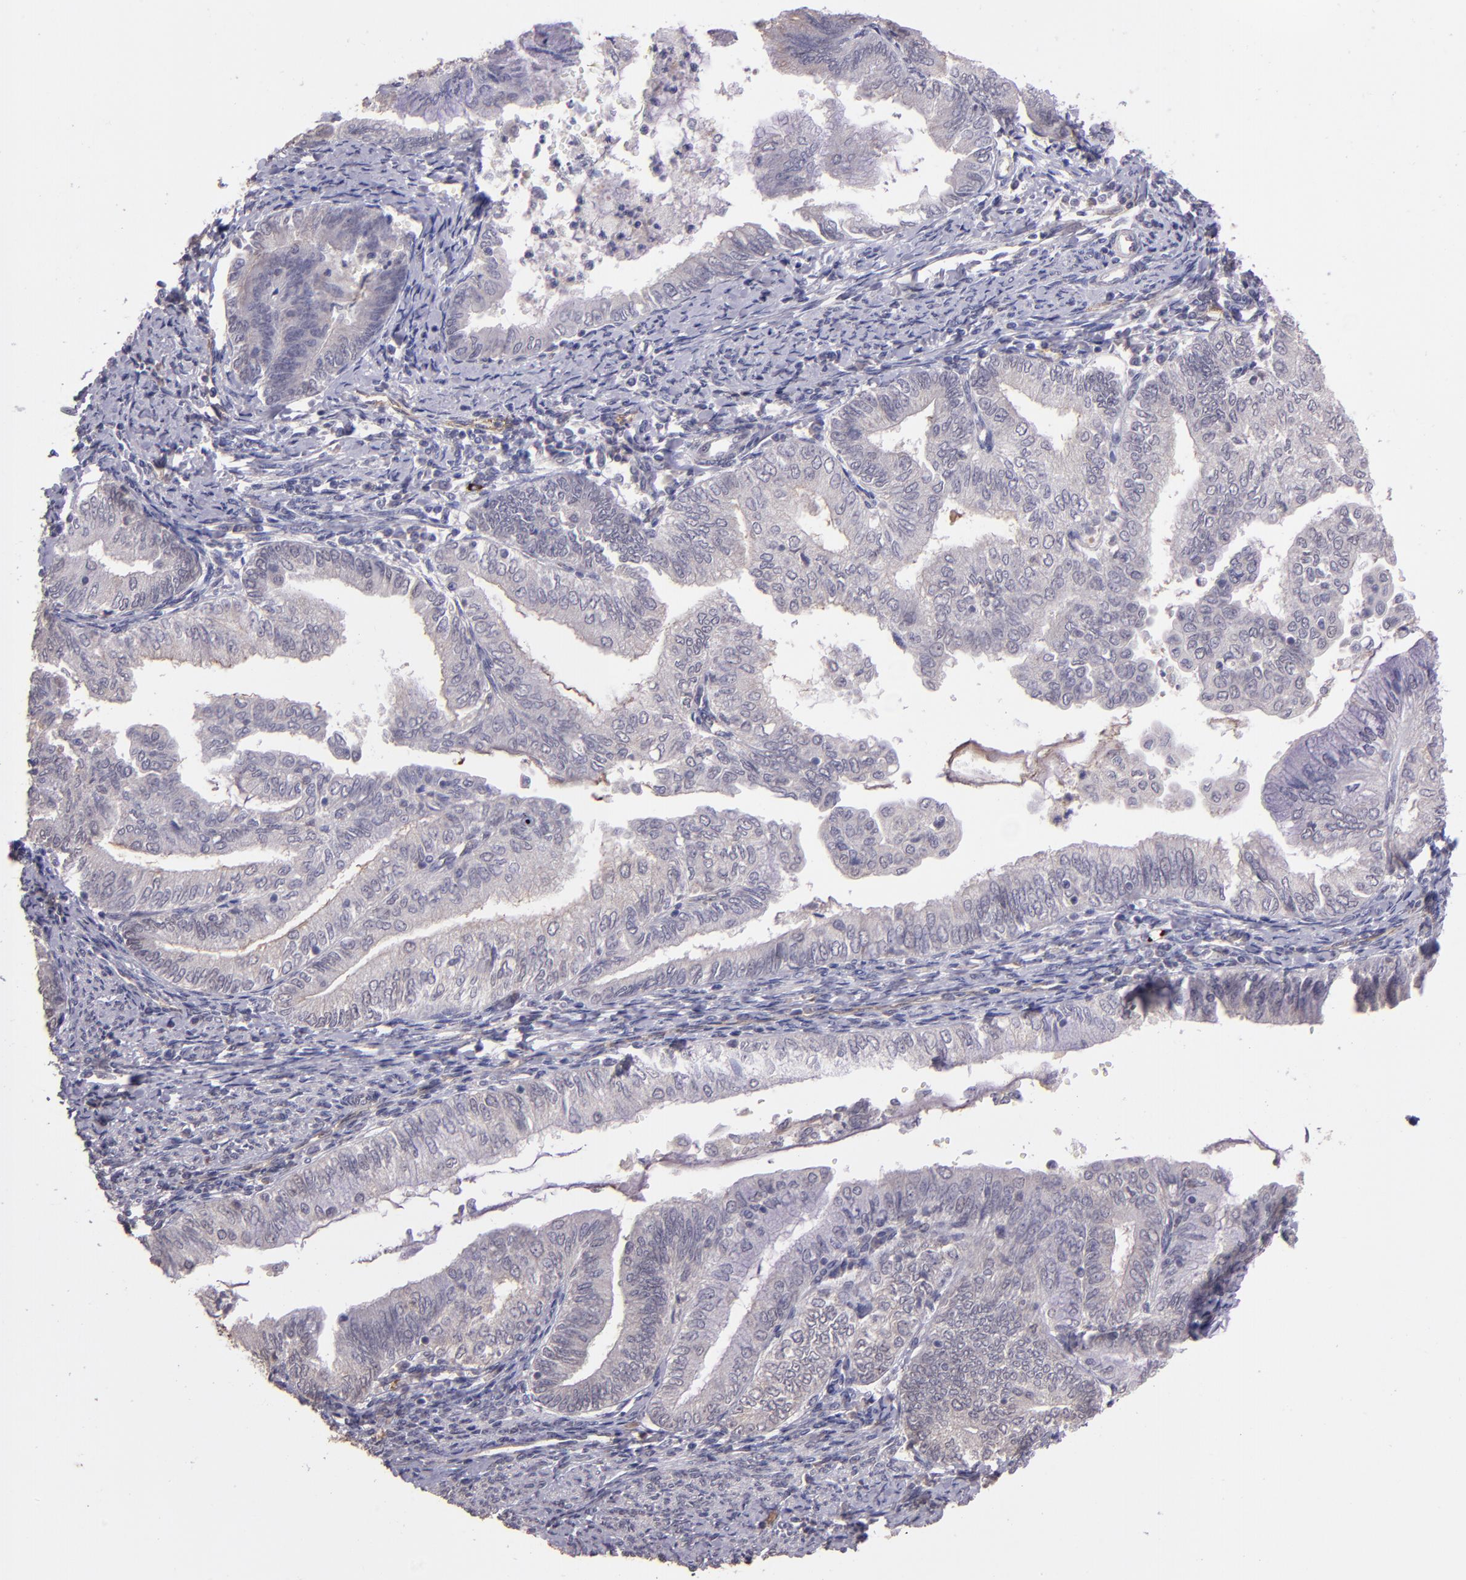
{"staining": {"intensity": "weak", "quantity": "<25%", "location": "cytoplasmic/membranous"}, "tissue": "endometrial cancer", "cell_type": "Tumor cells", "image_type": "cancer", "snomed": [{"axis": "morphology", "description": "Adenocarcinoma, NOS"}, {"axis": "topography", "description": "Endometrium"}], "caption": "Human endometrial cancer stained for a protein using immunohistochemistry demonstrates no positivity in tumor cells.", "gene": "TAF7L", "patient": {"sex": "female", "age": 66}}